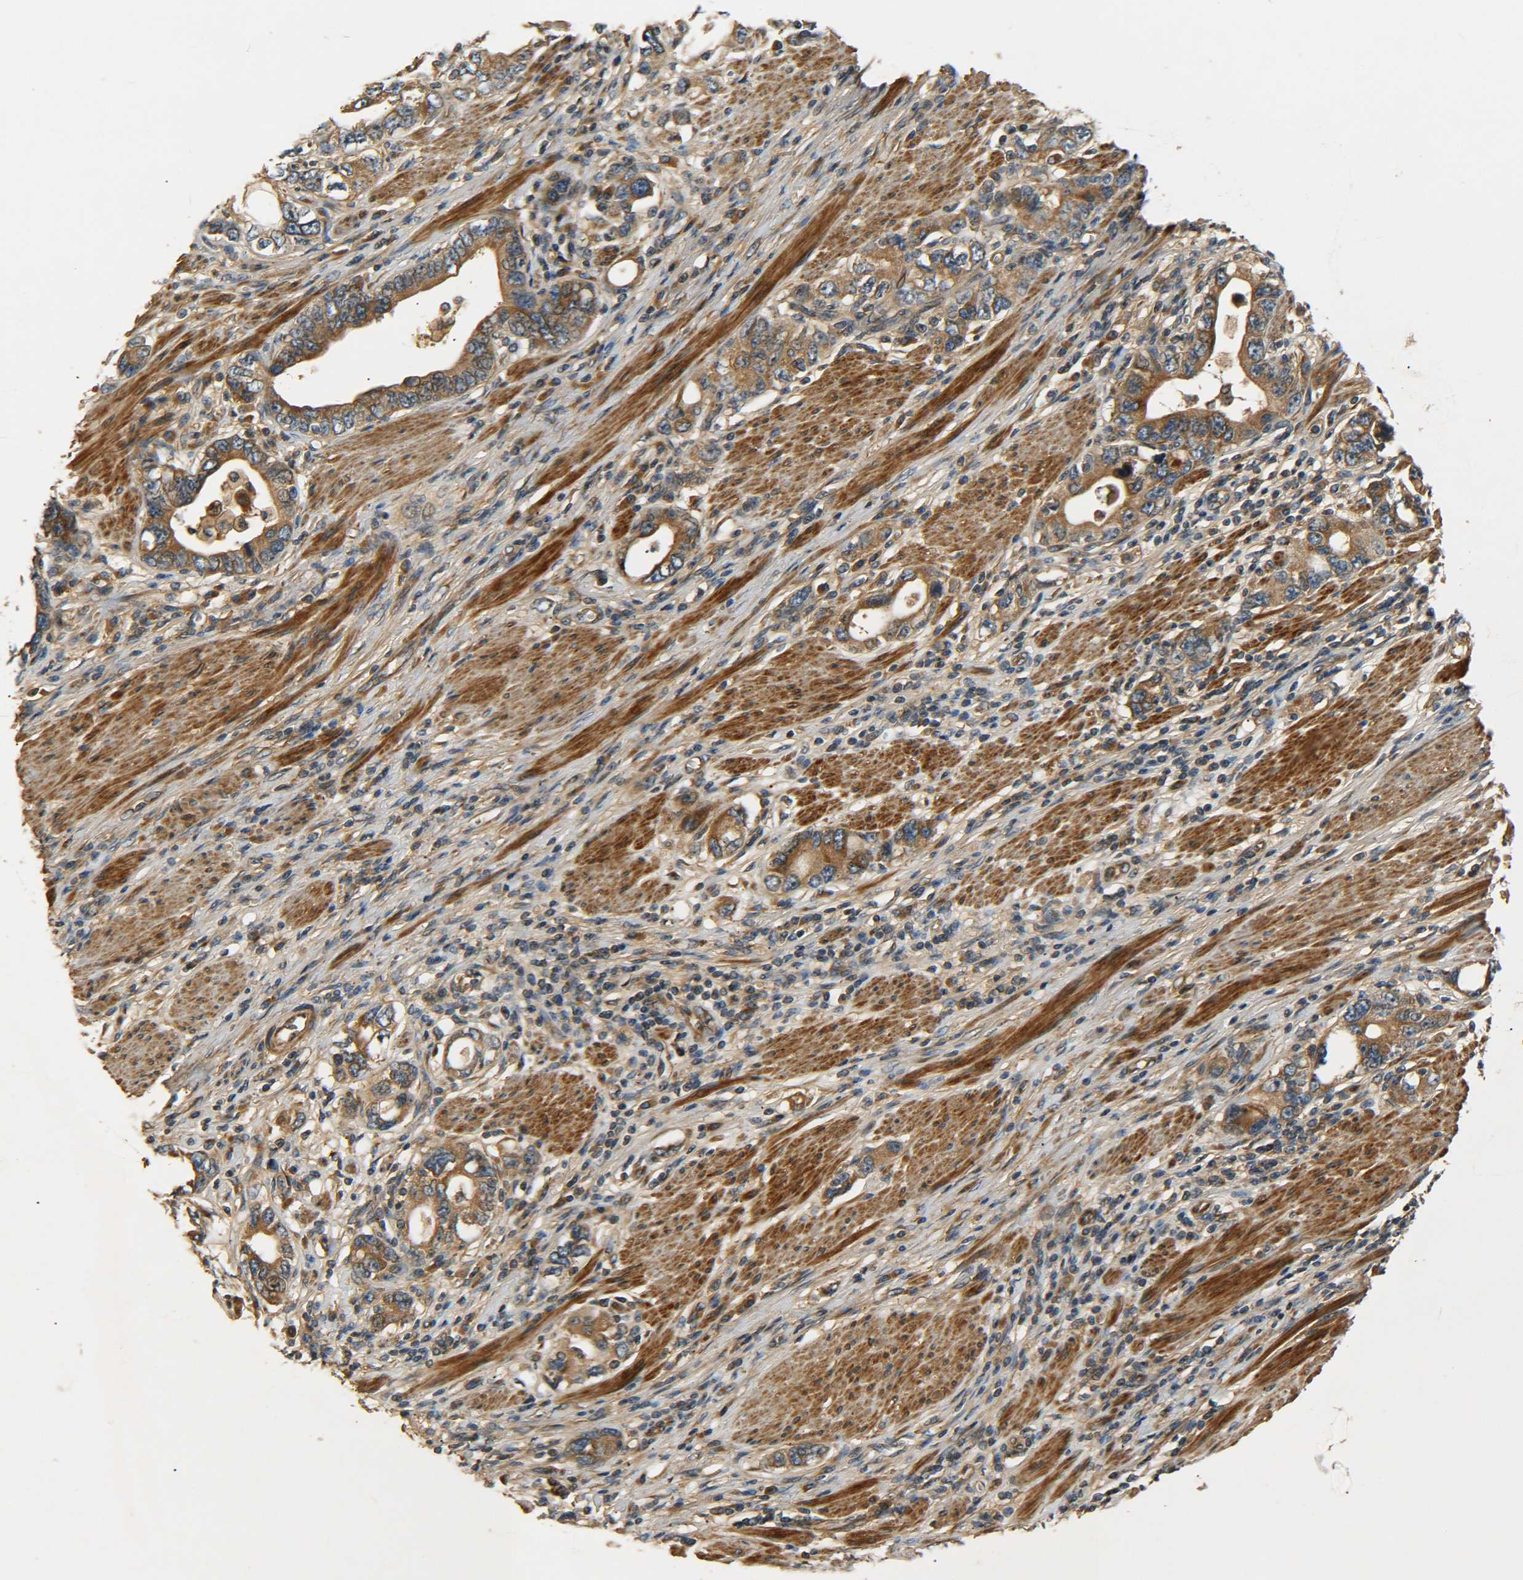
{"staining": {"intensity": "moderate", "quantity": ">75%", "location": "cytoplasmic/membranous"}, "tissue": "stomach cancer", "cell_type": "Tumor cells", "image_type": "cancer", "snomed": [{"axis": "morphology", "description": "Adenocarcinoma, NOS"}, {"axis": "topography", "description": "Stomach, lower"}], "caption": "Immunohistochemical staining of human adenocarcinoma (stomach) displays medium levels of moderate cytoplasmic/membranous expression in approximately >75% of tumor cells.", "gene": "LRCH3", "patient": {"sex": "female", "age": 93}}